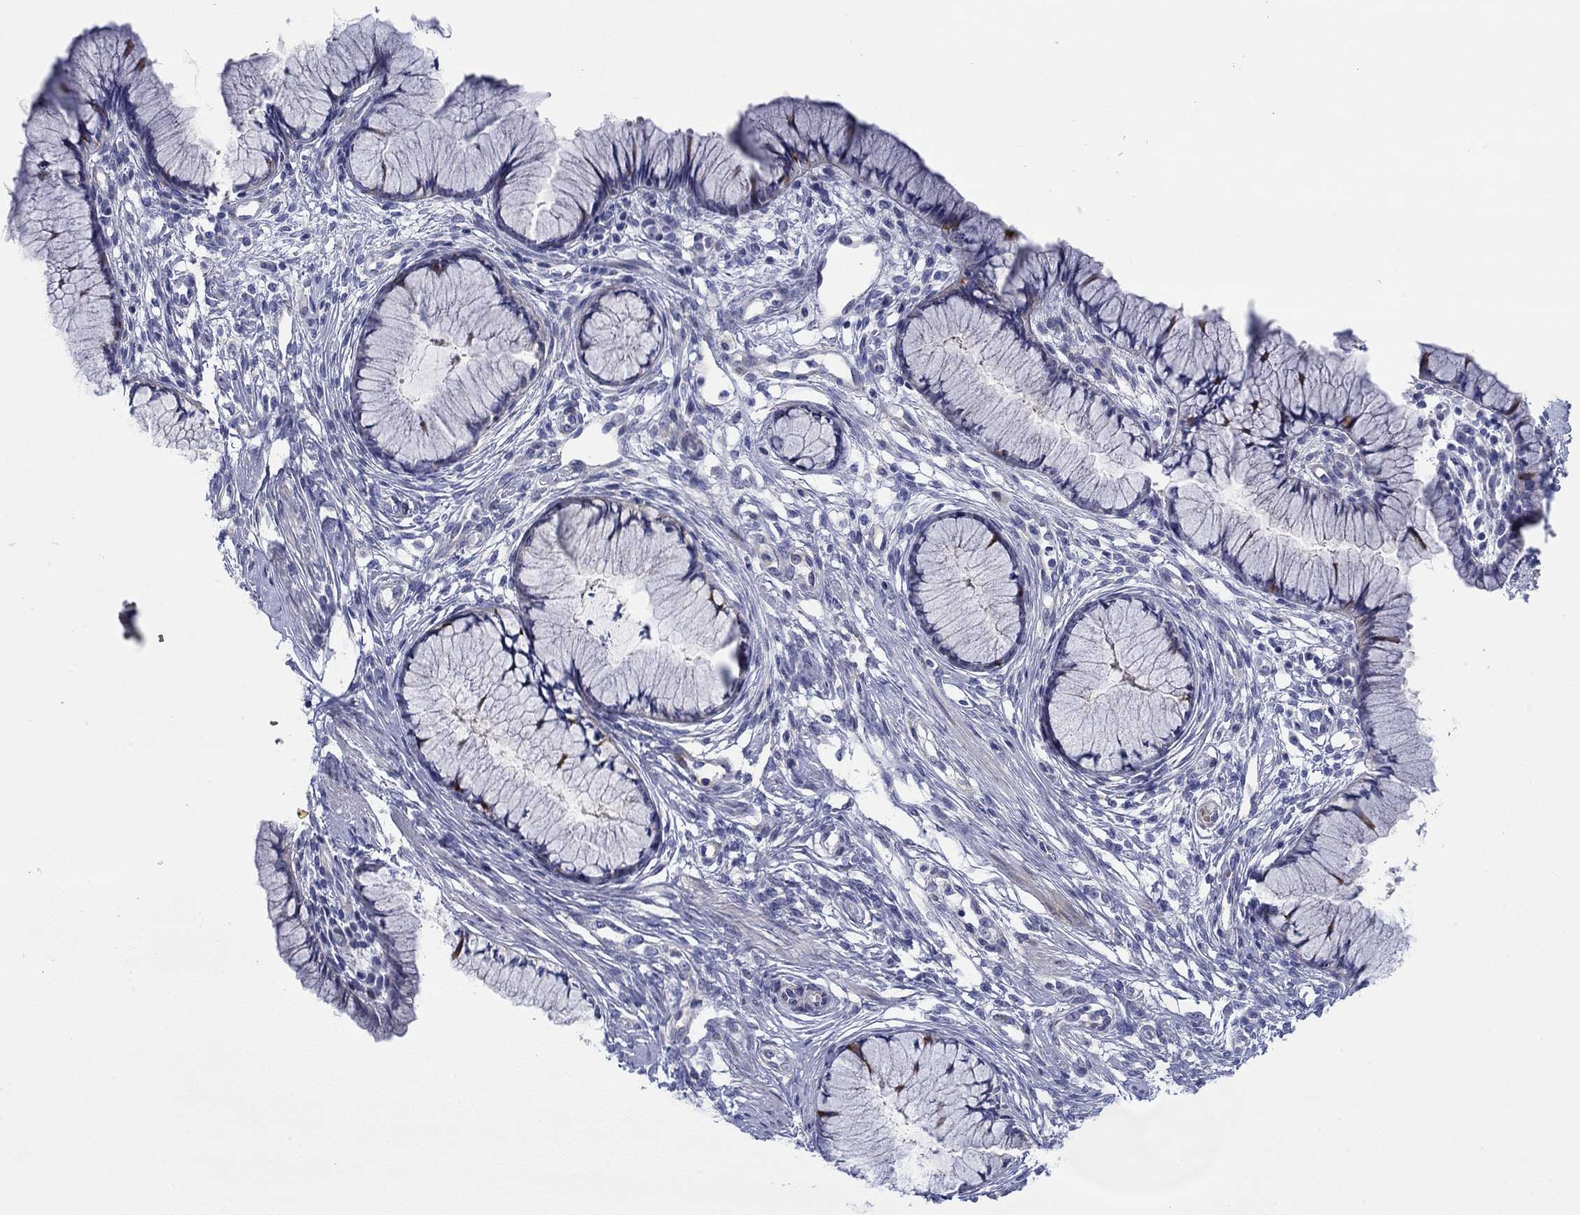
{"staining": {"intensity": "negative", "quantity": "none", "location": "none"}, "tissue": "cervix", "cell_type": "Glandular cells", "image_type": "normal", "snomed": [{"axis": "morphology", "description": "Normal tissue, NOS"}, {"axis": "topography", "description": "Cervix"}], "caption": "Immunohistochemical staining of normal human cervix demonstrates no significant positivity in glandular cells.", "gene": "SVEP1", "patient": {"sex": "female", "age": 37}}